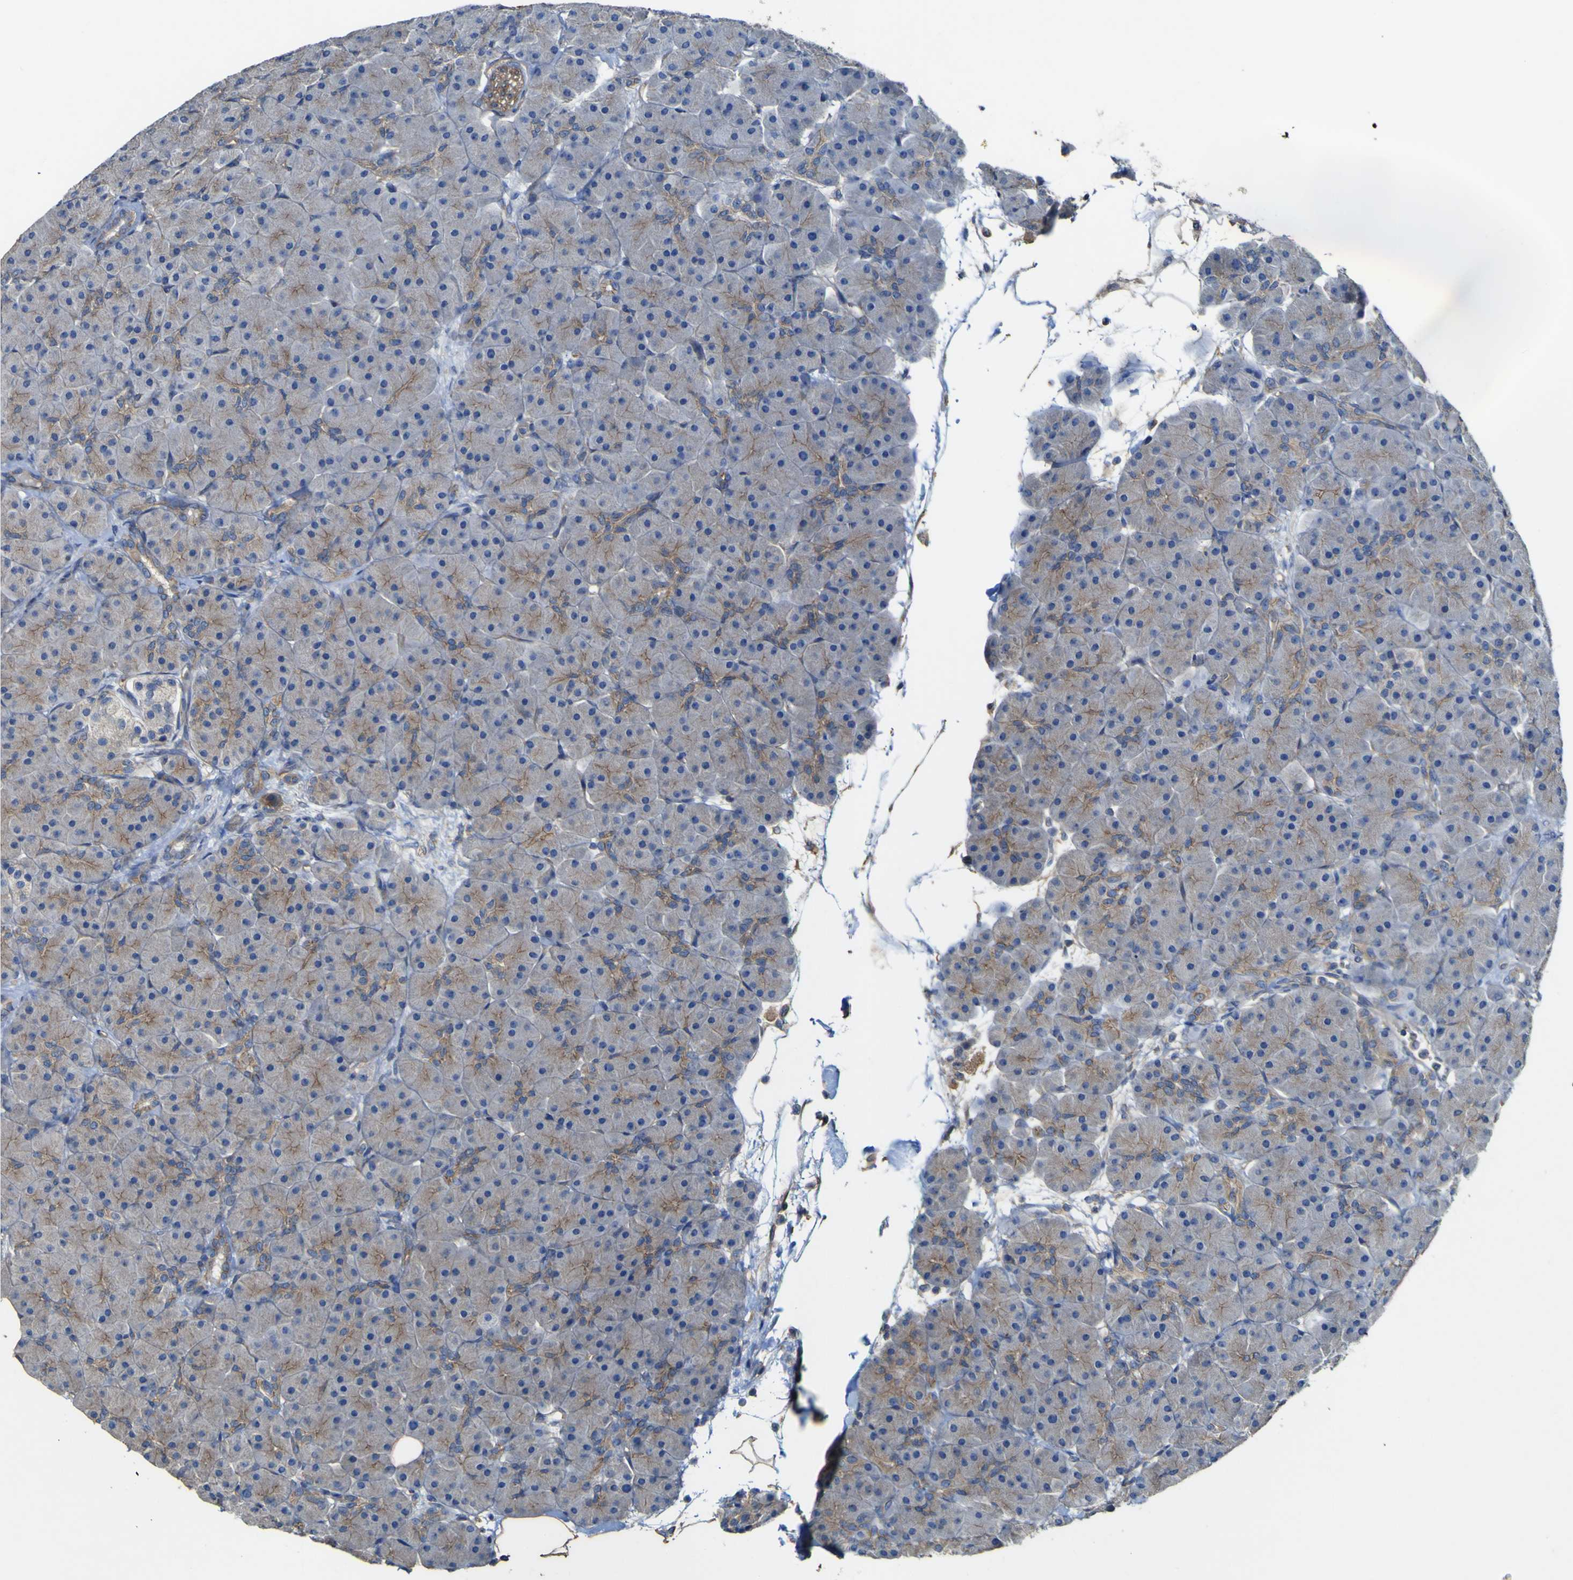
{"staining": {"intensity": "weak", "quantity": "25%-75%", "location": "cytoplasmic/membranous"}, "tissue": "pancreas", "cell_type": "Exocrine glandular cells", "image_type": "normal", "snomed": [{"axis": "morphology", "description": "Normal tissue, NOS"}, {"axis": "topography", "description": "Pancreas"}], "caption": "Immunohistochemical staining of benign human pancreas demonstrates weak cytoplasmic/membranous protein positivity in about 25%-75% of exocrine glandular cells. (Brightfield microscopy of DAB IHC at high magnification).", "gene": "TNFSF15", "patient": {"sex": "male", "age": 66}}